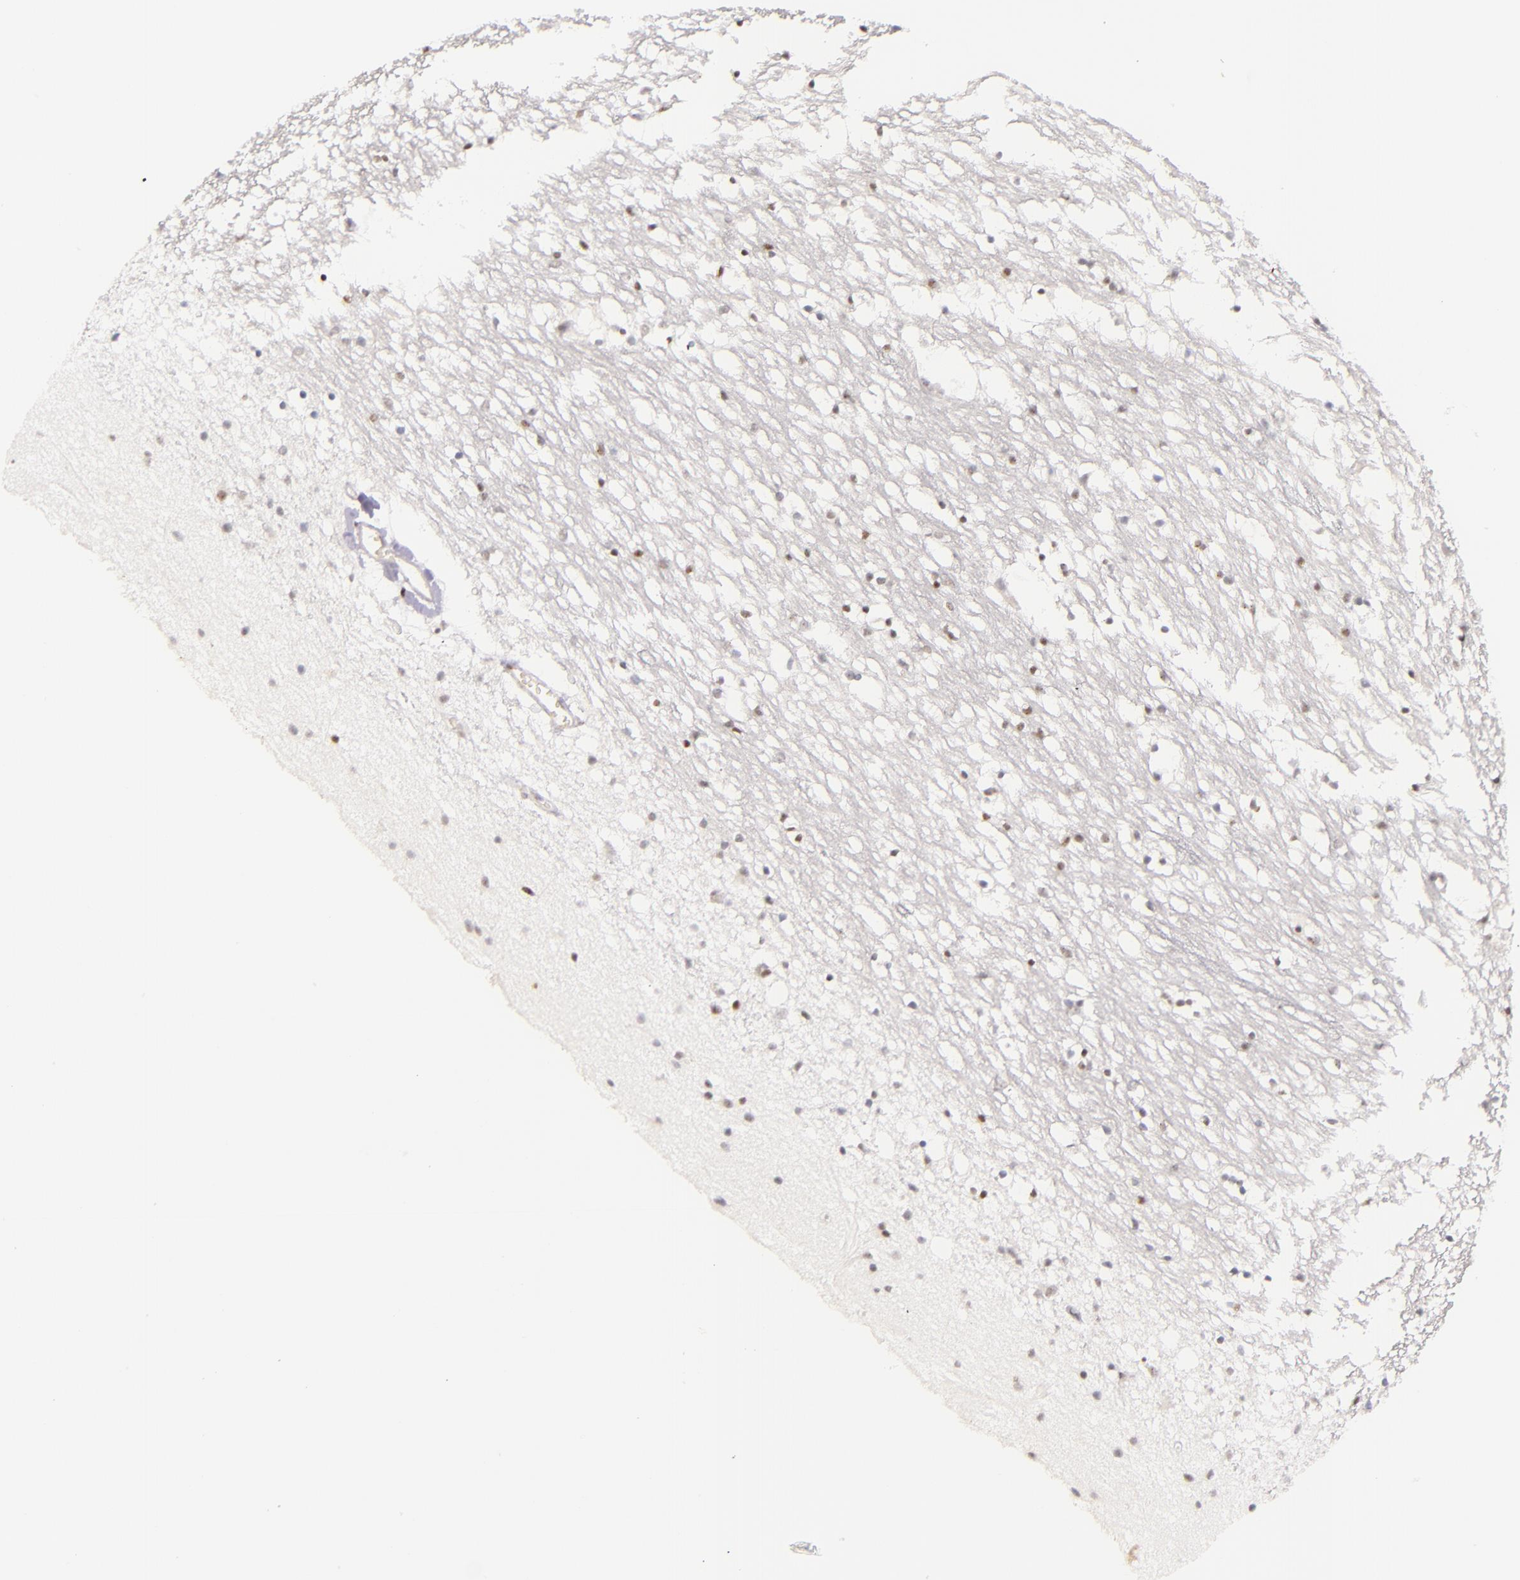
{"staining": {"intensity": "negative", "quantity": "none", "location": "none"}, "tissue": "caudate", "cell_type": "Glial cells", "image_type": "normal", "snomed": [{"axis": "morphology", "description": "Normal tissue, NOS"}, {"axis": "topography", "description": "Lateral ventricle wall"}], "caption": "IHC histopathology image of benign caudate: human caudate stained with DAB (3,3'-diaminobenzidine) demonstrates no significant protein staining in glial cells. (DAB (3,3'-diaminobenzidine) immunohistochemistry, high magnification).", "gene": "BCL3", "patient": {"sex": "male", "age": 45}}